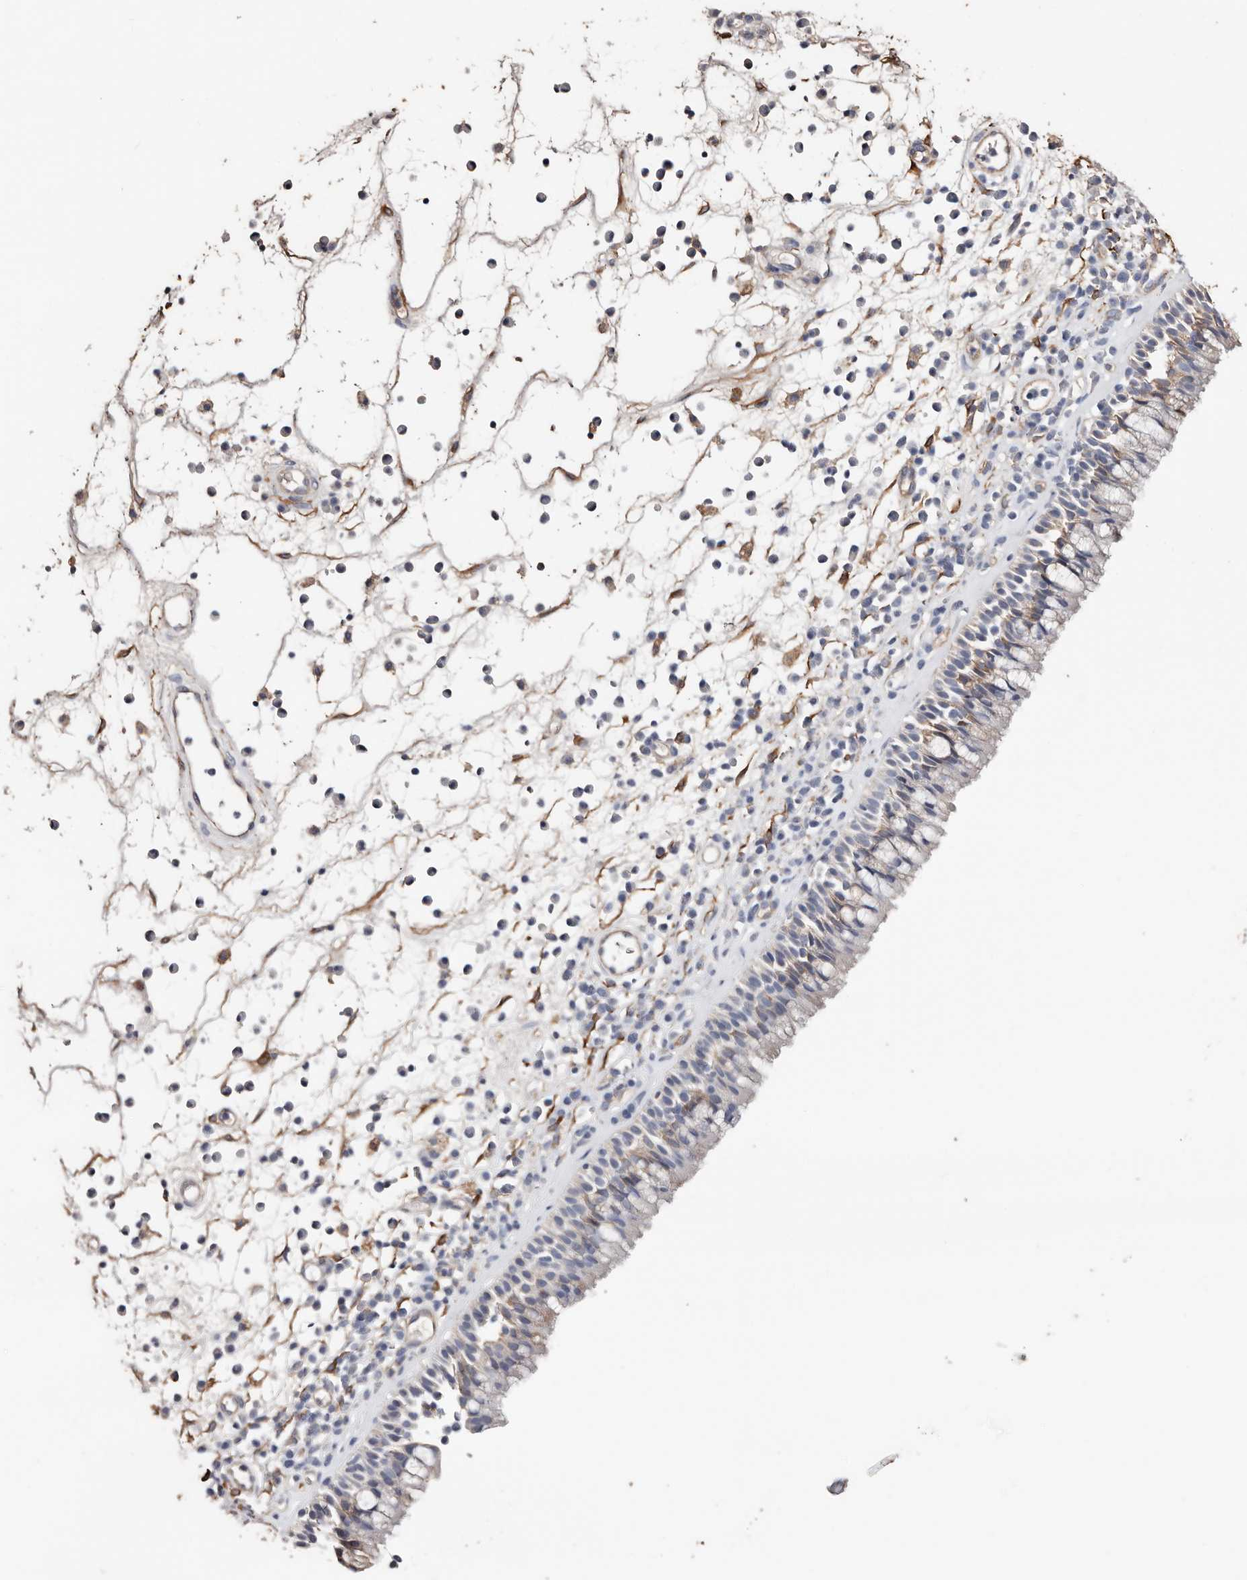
{"staining": {"intensity": "negative", "quantity": "none", "location": "none"}, "tissue": "nasopharynx", "cell_type": "Respiratory epithelial cells", "image_type": "normal", "snomed": [{"axis": "morphology", "description": "Normal tissue, NOS"}, {"axis": "morphology", "description": "Inflammation, NOS"}, {"axis": "morphology", "description": "Malignant melanoma, Metastatic site"}, {"axis": "topography", "description": "Nasopharynx"}], "caption": "DAB immunohistochemical staining of unremarkable nasopharynx reveals no significant expression in respiratory epithelial cells. (Stains: DAB (3,3'-diaminobenzidine) immunohistochemistry with hematoxylin counter stain, Microscopy: brightfield microscopy at high magnification).", "gene": "TGM2", "patient": {"sex": "male", "age": 70}}